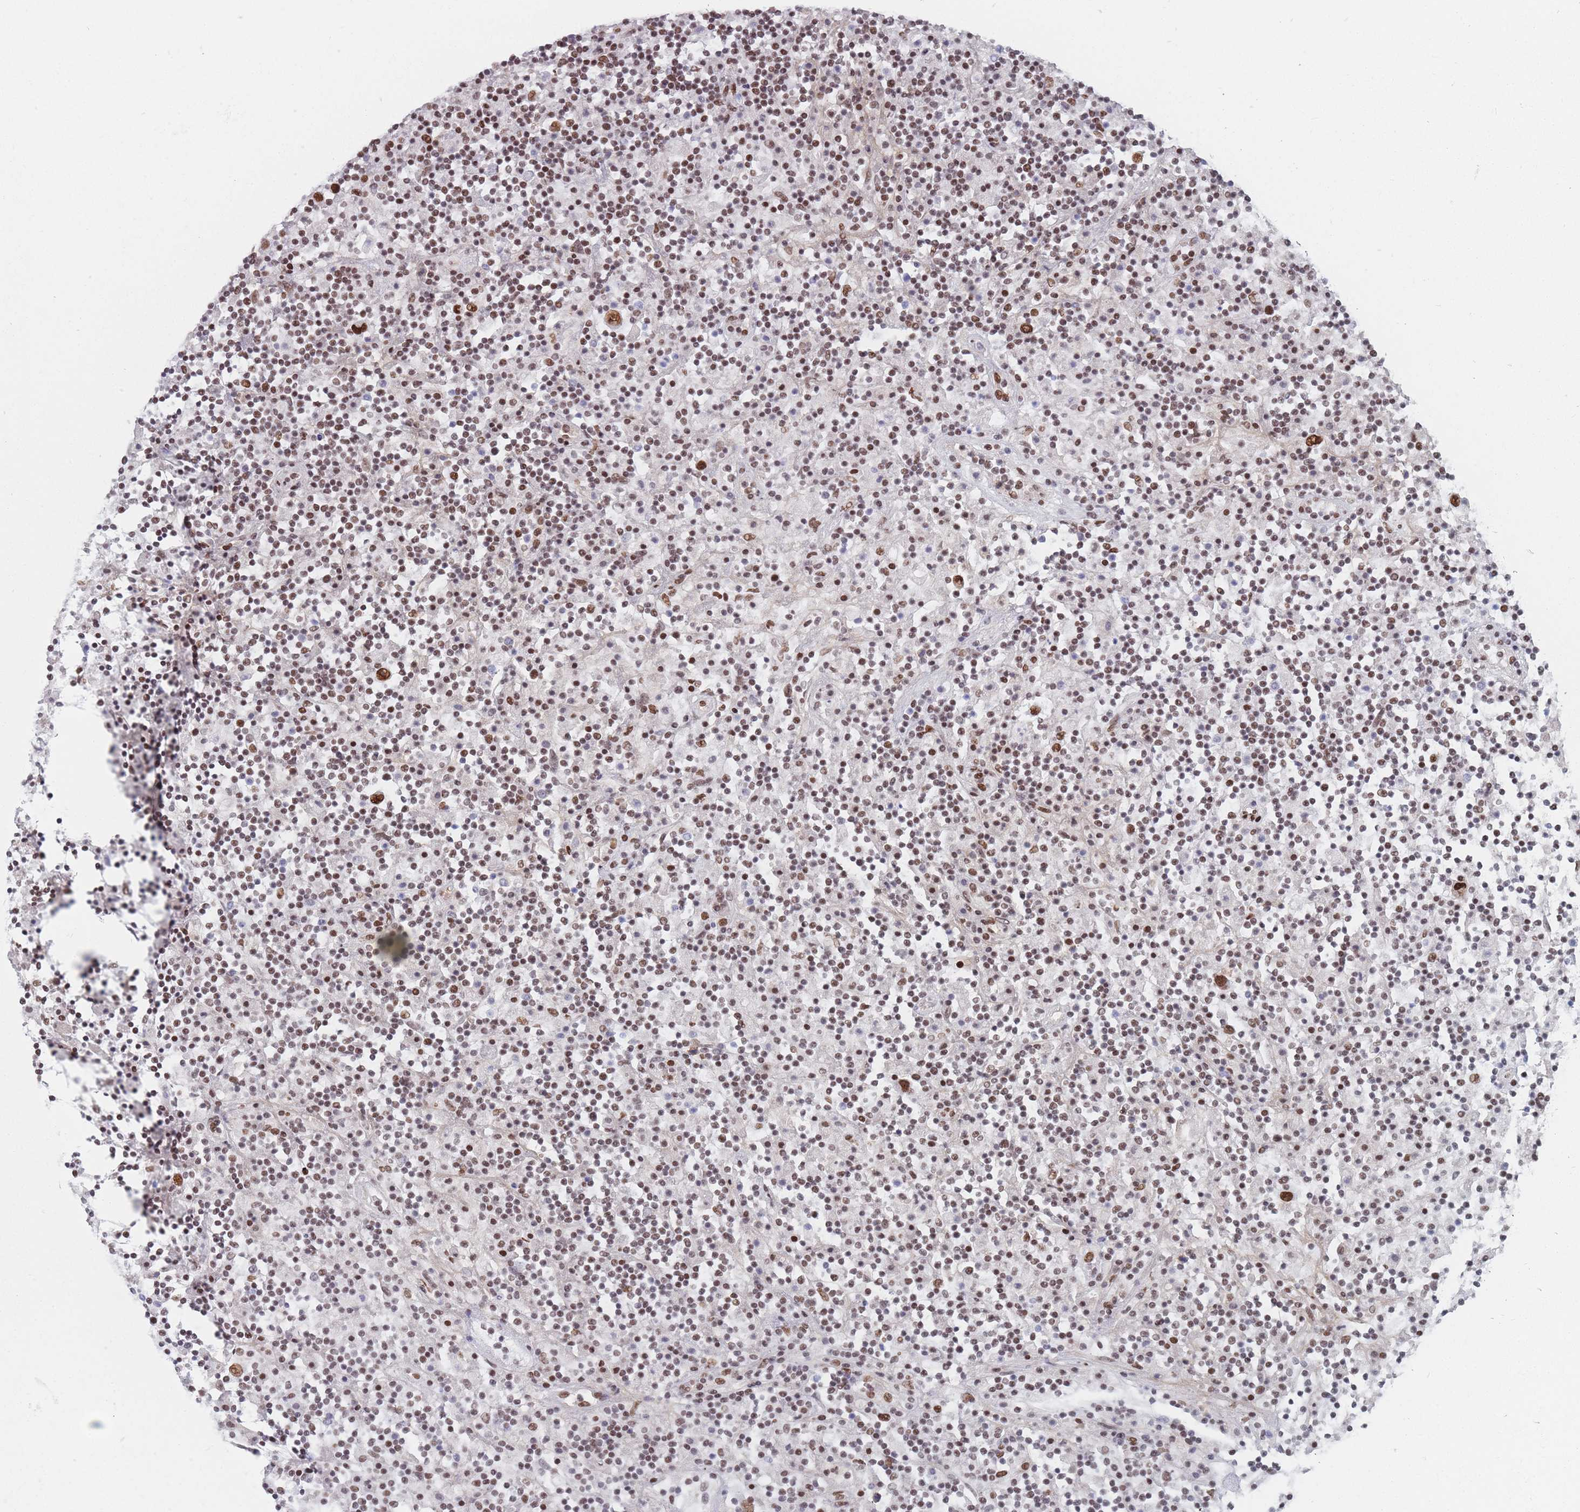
{"staining": {"intensity": "moderate", "quantity": ">75%", "location": "nuclear"}, "tissue": "lymphoma", "cell_type": "Tumor cells", "image_type": "cancer", "snomed": [{"axis": "morphology", "description": "Hodgkin's disease, NOS"}, {"axis": "topography", "description": "Lymph node"}], "caption": "A micrograph of human lymphoma stained for a protein shows moderate nuclear brown staining in tumor cells. Immunohistochemistry (ihc) stains the protein of interest in brown and the nuclei are stained blue.", "gene": "SAFB2", "patient": {"sex": "male", "age": 70}}